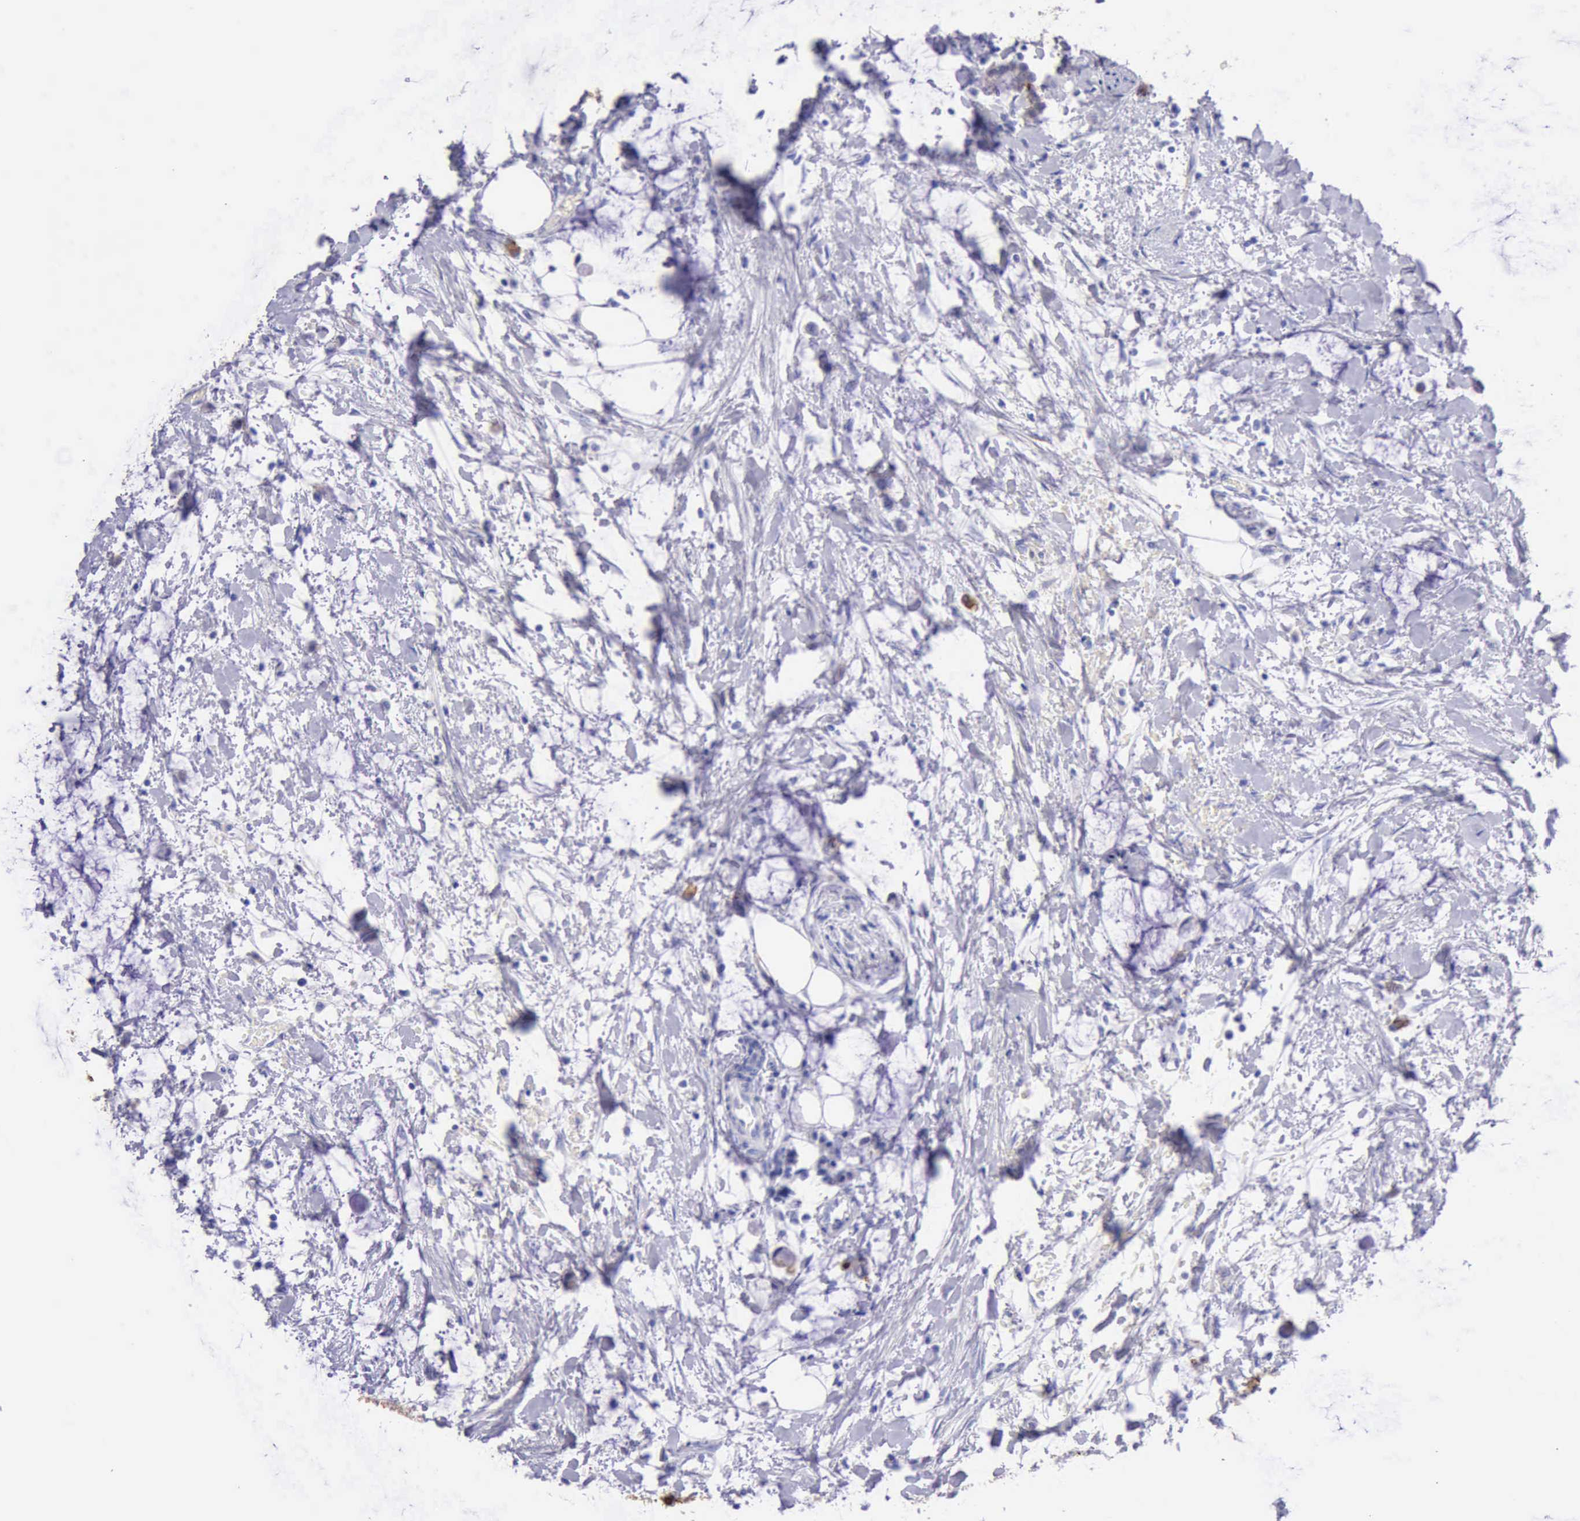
{"staining": {"intensity": "negative", "quantity": "none", "location": "none"}, "tissue": "colorectal cancer", "cell_type": "Tumor cells", "image_type": "cancer", "snomed": [{"axis": "morphology", "description": "Normal tissue, NOS"}, {"axis": "morphology", "description": "Adenocarcinoma, NOS"}, {"axis": "topography", "description": "Colon"}, {"axis": "topography", "description": "Peripheral nerve tissue"}], "caption": "DAB immunohistochemical staining of human colorectal cancer (adenocarcinoma) displays no significant expression in tumor cells.", "gene": "KRT8", "patient": {"sex": "male", "age": 14}}